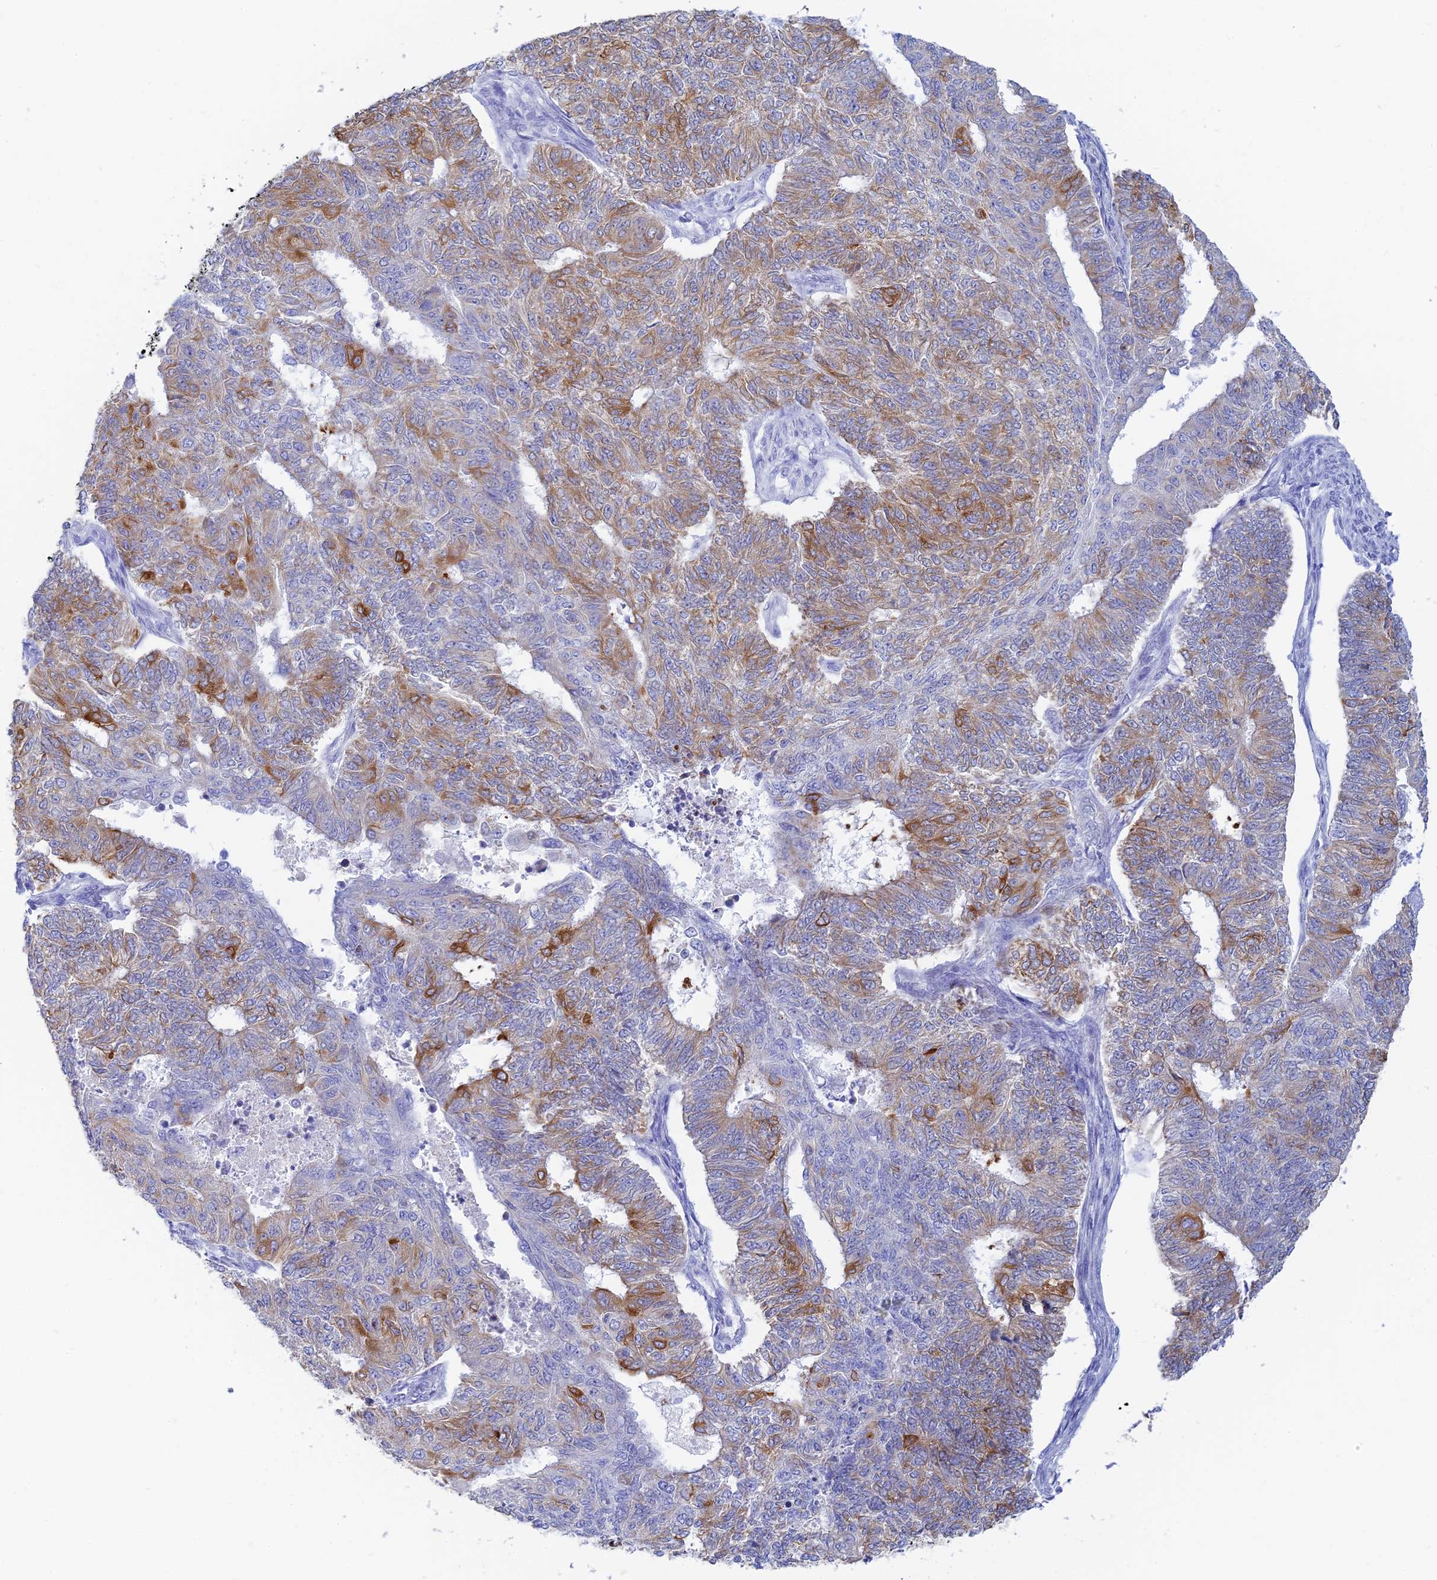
{"staining": {"intensity": "moderate", "quantity": "<25%", "location": "cytoplasmic/membranous"}, "tissue": "endometrial cancer", "cell_type": "Tumor cells", "image_type": "cancer", "snomed": [{"axis": "morphology", "description": "Adenocarcinoma, NOS"}, {"axis": "topography", "description": "Endometrium"}], "caption": "This is a histology image of immunohistochemistry staining of adenocarcinoma (endometrial), which shows moderate staining in the cytoplasmic/membranous of tumor cells.", "gene": "CEP152", "patient": {"sex": "female", "age": 32}}